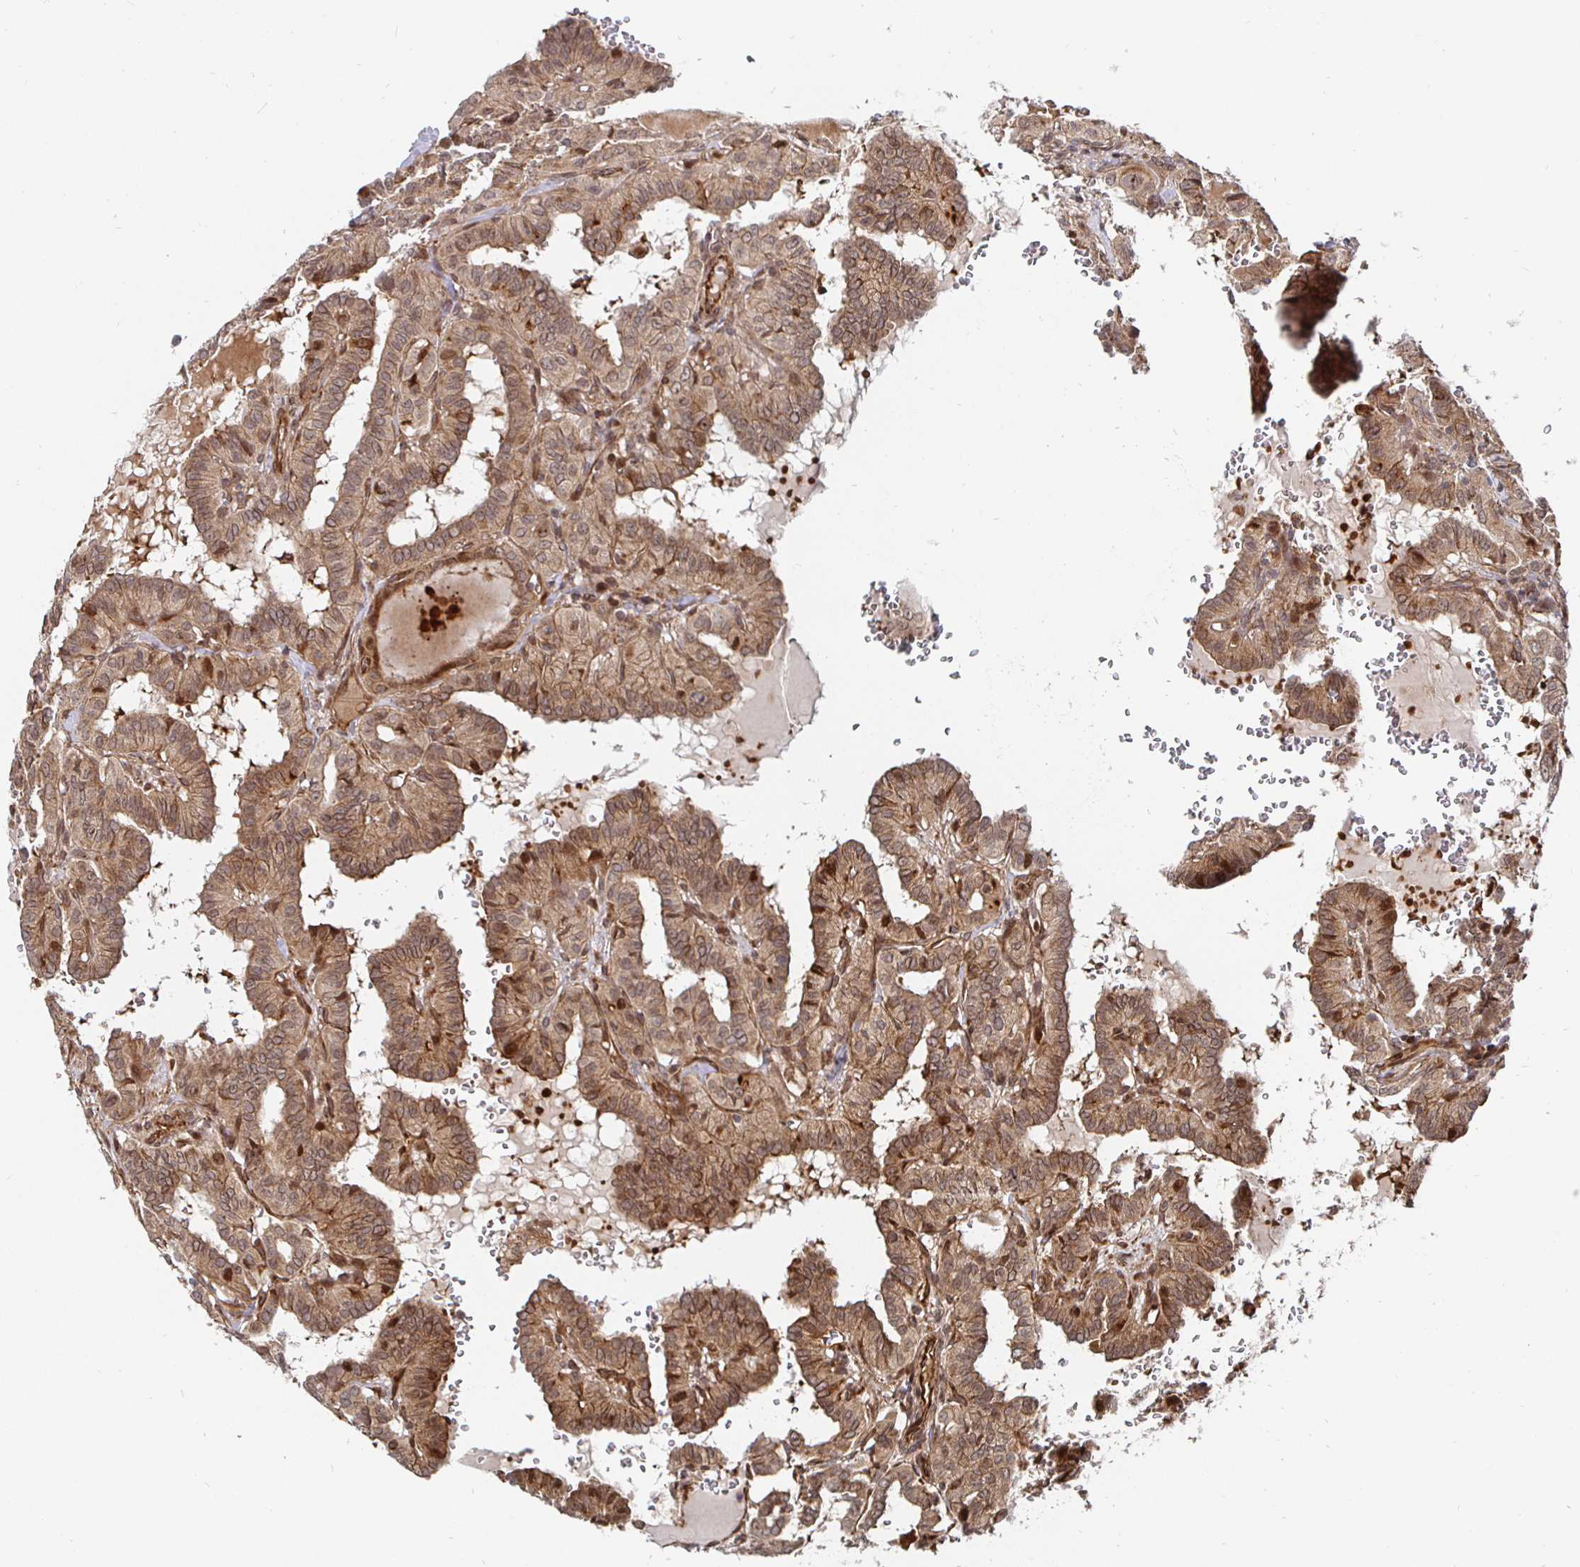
{"staining": {"intensity": "moderate", "quantity": ">75%", "location": "cytoplasmic/membranous,nuclear"}, "tissue": "thyroid cancer", "cell_type": "Tumor cells", "image_type": "cancer", "snomed": [{"axis": "morphology", "description": "Papillary adenocarcinoma, NOS"}, {"axis": "topography", "description": "Thyroid gland"}], "caption": "A medium amount of moderate cytoplasmic/membranous and nuclear staining is seen in about >75% of tumor cells in thyroid cancer (papillary adenocarcinoma) tissue.", "gene": "TBKBP1", "patient": {"sex": "female", "age": 21}}